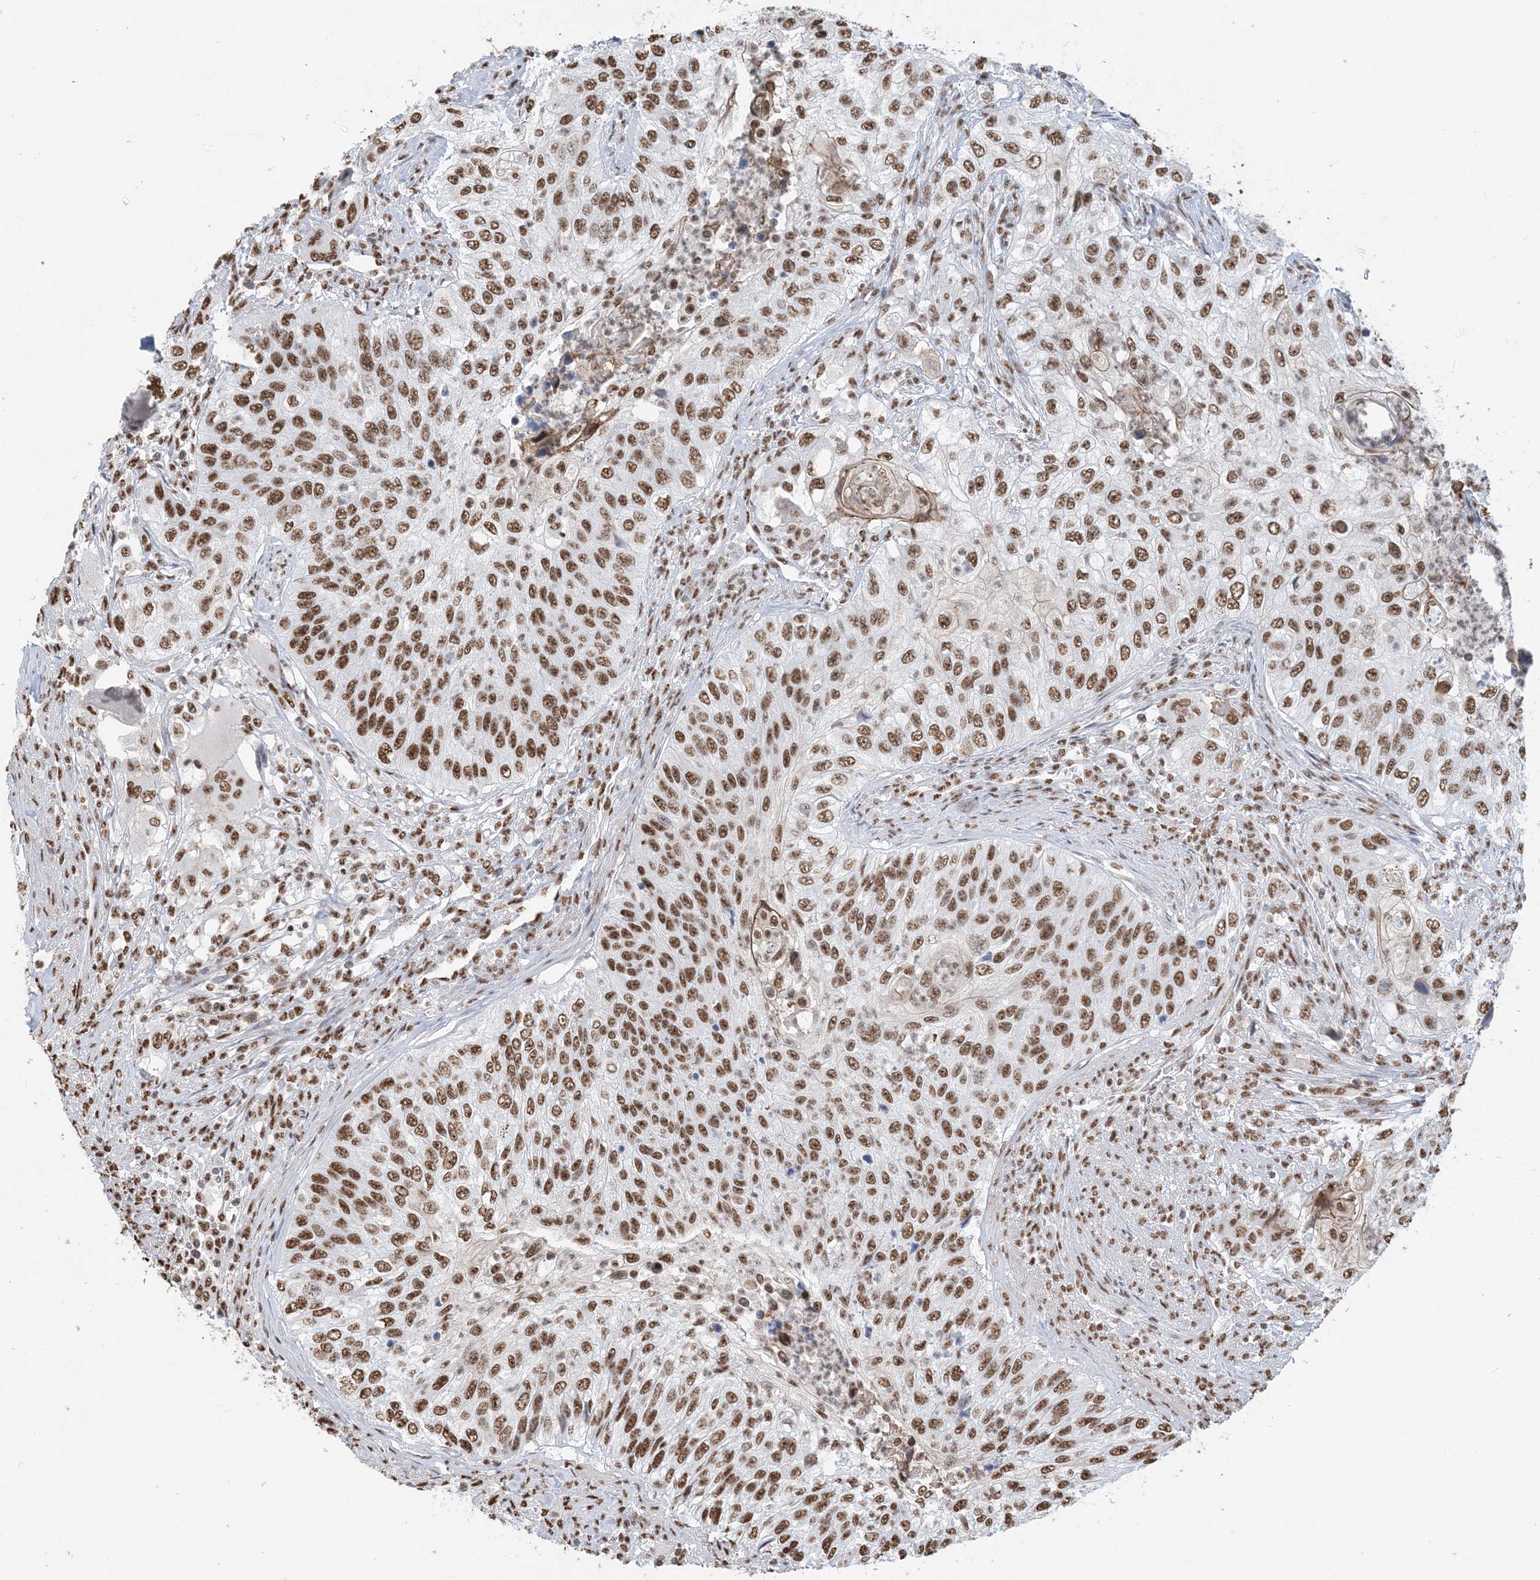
{"staining": {"intensity": "moderate", "quantity": ">75%", "location": "nuclear"}, "tissue": "urothelial cancer", "cell_type": "Tumor cells", "image_type": "cancer", "snomed": [{"axis": "morphology", "description": "Urothelial carcinoma, High grade"}, {"axis": "topography", "description": "Urinary bladder"}], "caption": "Urothelial cancer tissue demonstrates moderate nuclear expression in about >75% of tumor cells, visualized by immunohistochemistry.", "gene": "ZNF792", "patient": {"sex": "female", "age": 60}}